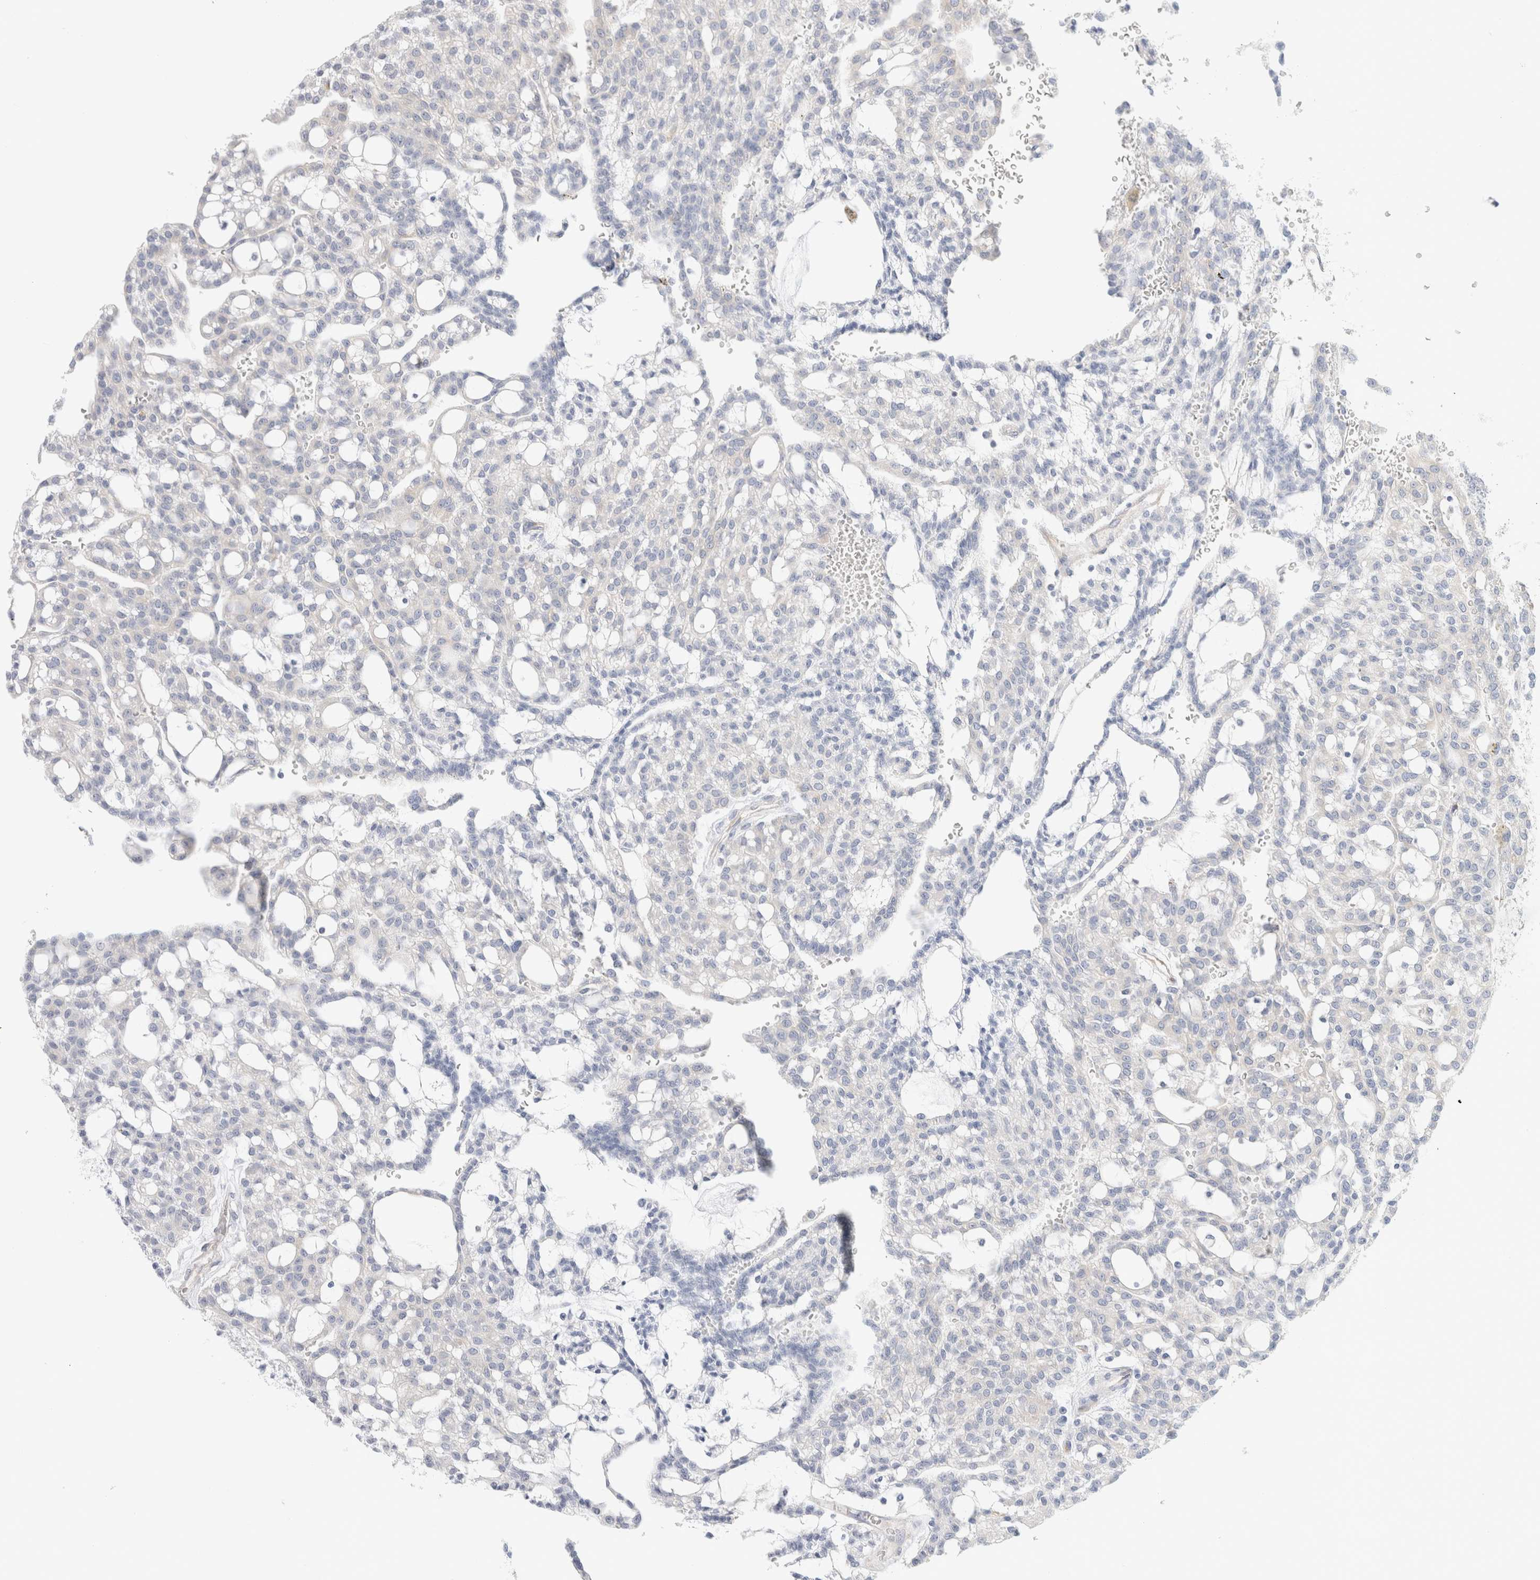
{"staining": {"intensity": "negative", "quantity": "none", "location": "none"}, "tissue": "renal cancer", "cell_type": "Tumor cells", "image_type": "cancer", "snomed": [{"axis": "morphology", "description": "Adenocarcinoma, NOS"}, {"axis": "topography", "description": "Kidney"}], "caption": "The immunohistochemistry (IHC) photomicrograph has no significant positivity in tumor cells of renal cancer tissue.", "gene": "CSK", "patient": {"sex": "male", "age": 63}}